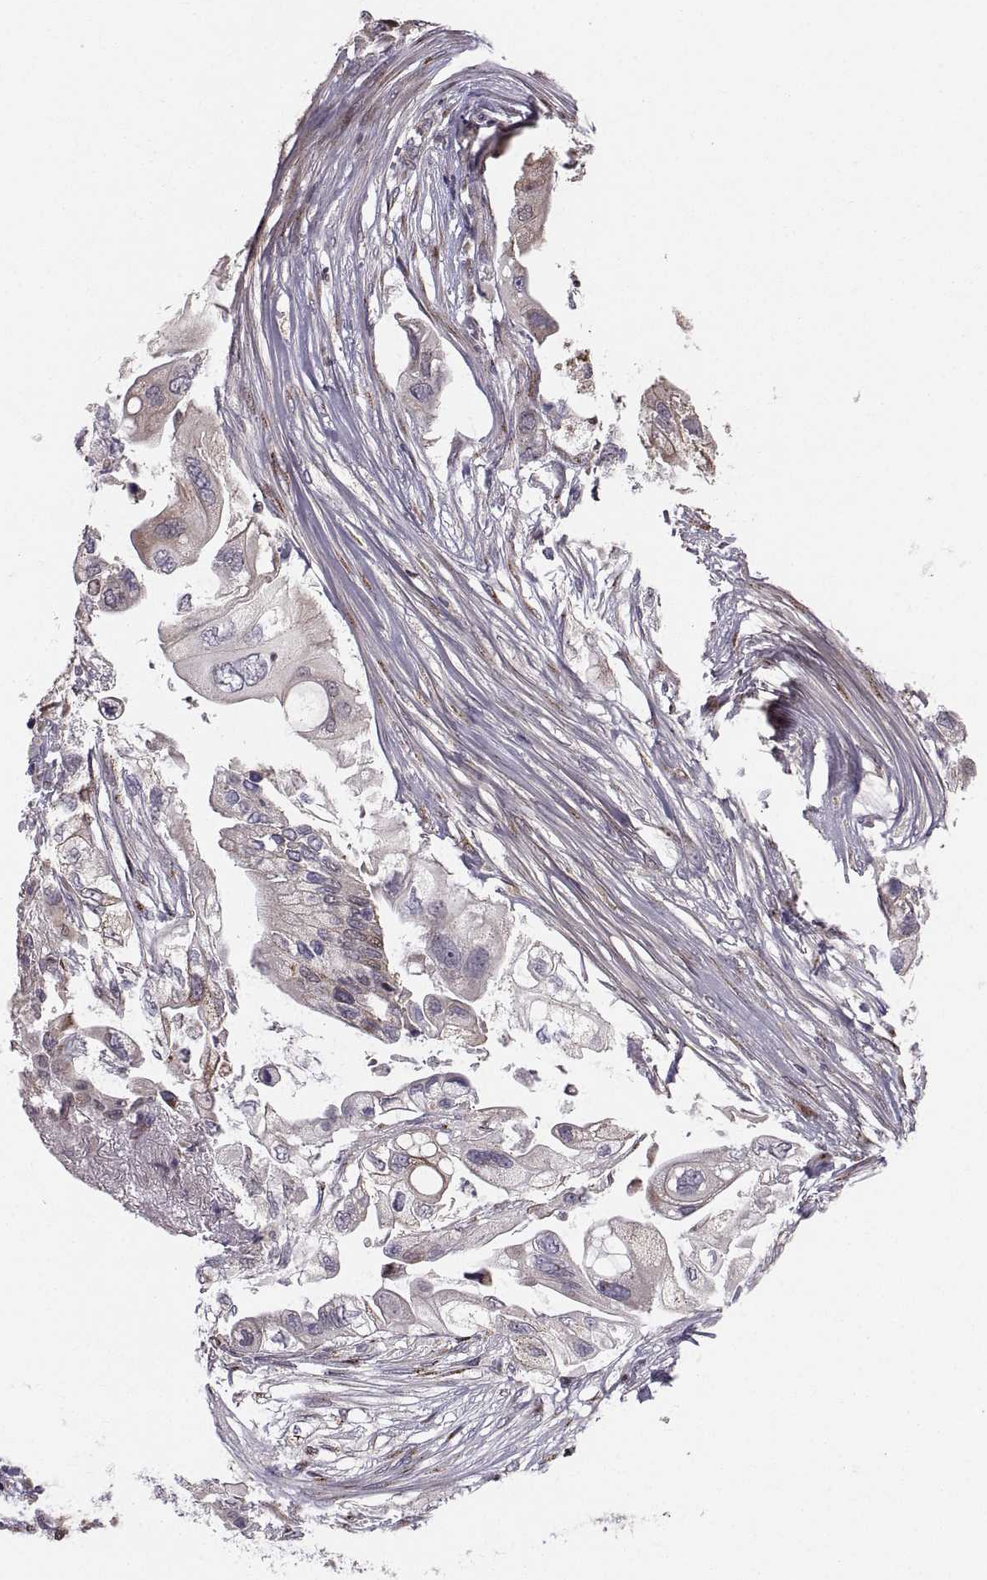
{"staining": {"intensity": "weak", "quantity": "25%-75%", "location": "cytoplasmic/membranous"}, "tissue": "pancreatic cancer", "cell_type": "Tumor cells", "image_type": "cancer", "snomed": [{"axis": "morphology", "description": "Adenocarcinoma, NOS"}, {"axis": "topography", "description": "Pancreas"}], "caption": "Protein staining of pancreatic adenocarcinoma tissue exhibits weak cytoplasmic/membranous positivity in approximately 25%-75% of tumor cells.", "gene": "TESC", "patient": {"sex": "female", "age": 72}}